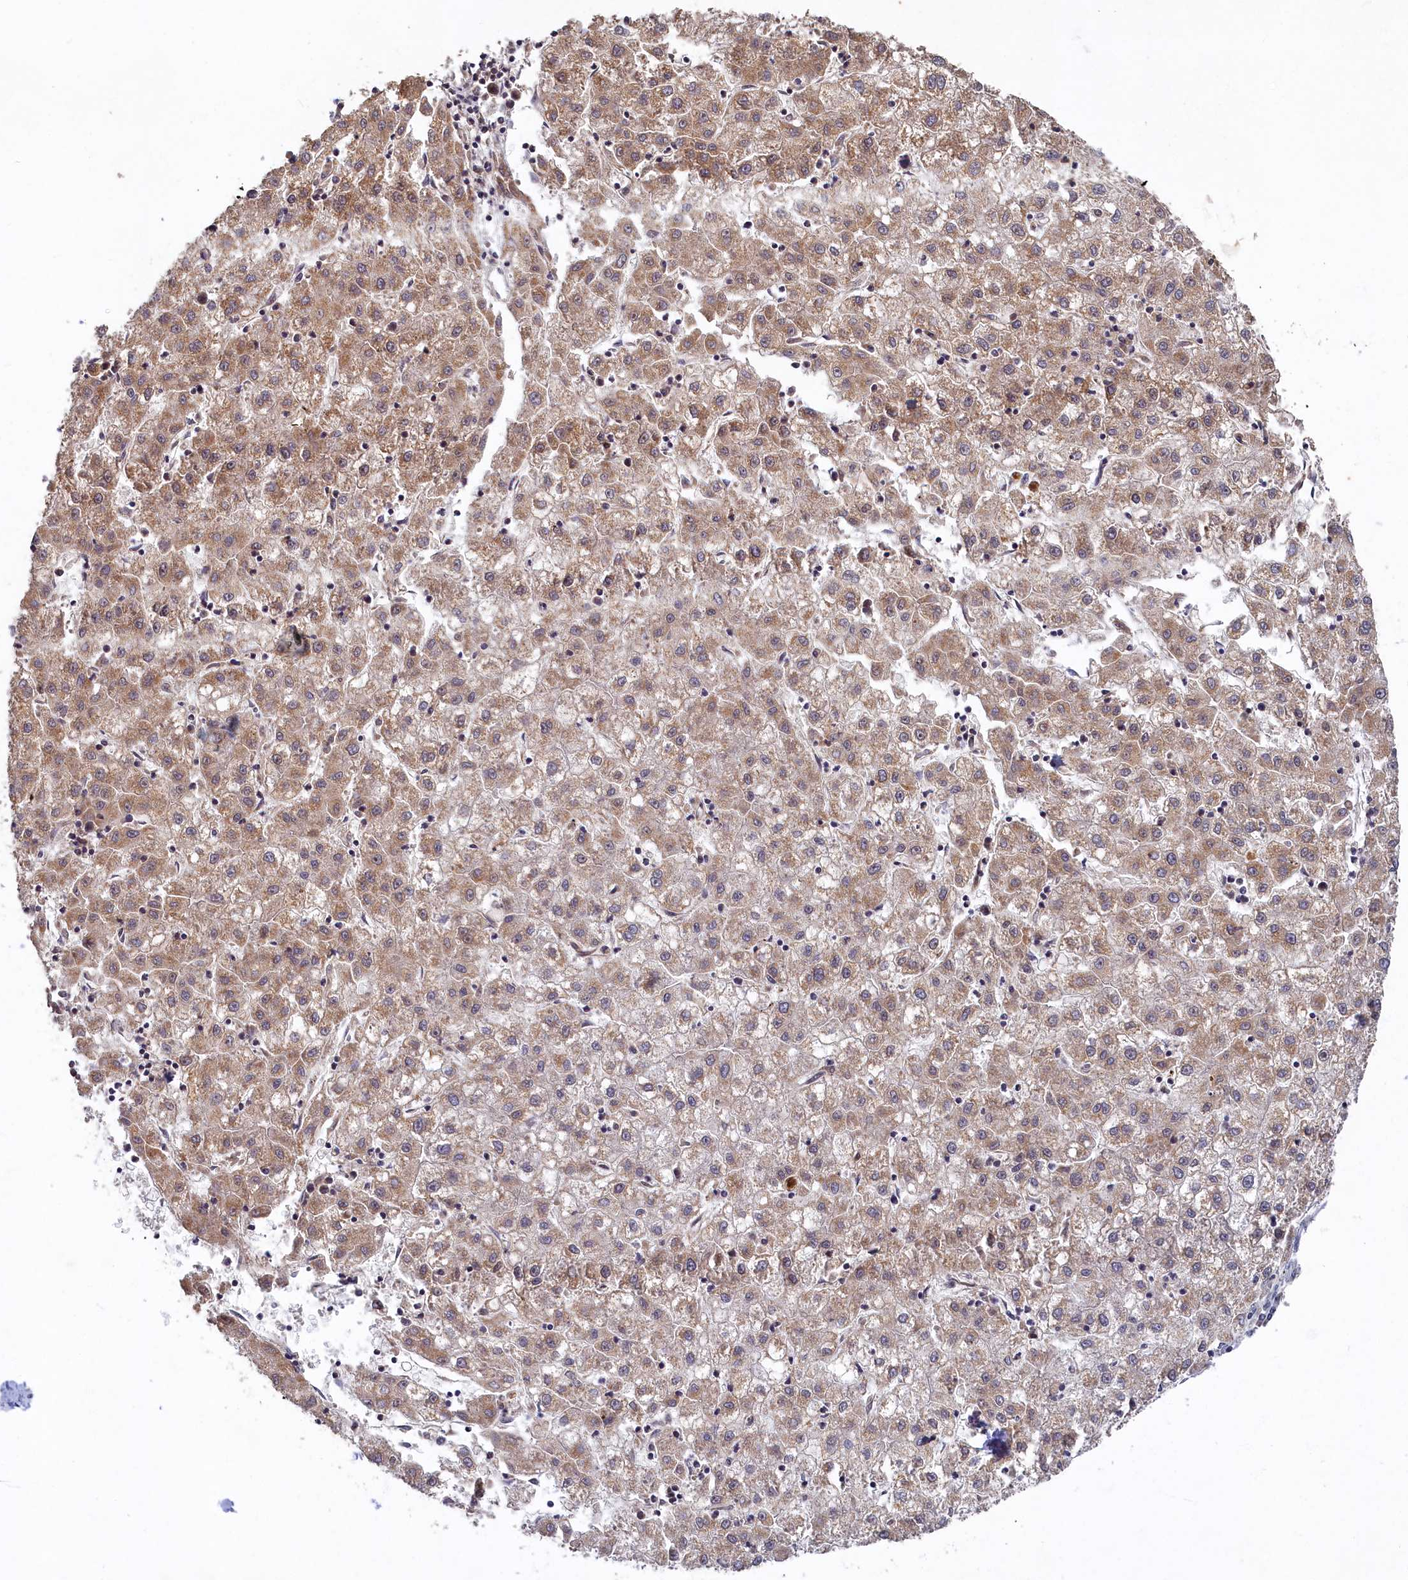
{"staining": {"intensity": "moderate", "quantity": ">75%", "location": "cytoplasmic/membranous"}, "tissue": "liver cancer", "cell_type": "Tumor cells", "image_type": "cancer", "snomed": [{"axis": "morphology", "description": "Carcinoma, Hepatocellular, NOS"}, {"axis": "topography", "description": "Liver"}], "caption": "A brown stain shows moderate cytoplasmic/membranous staining of a protein in human hepatocellular carcinoma (liver) tumor cells. (Brightfield microscopy of DAB IHC at high magnification).", "gene": "CEP20", "patient": {"sex": "male", "age": 72}}